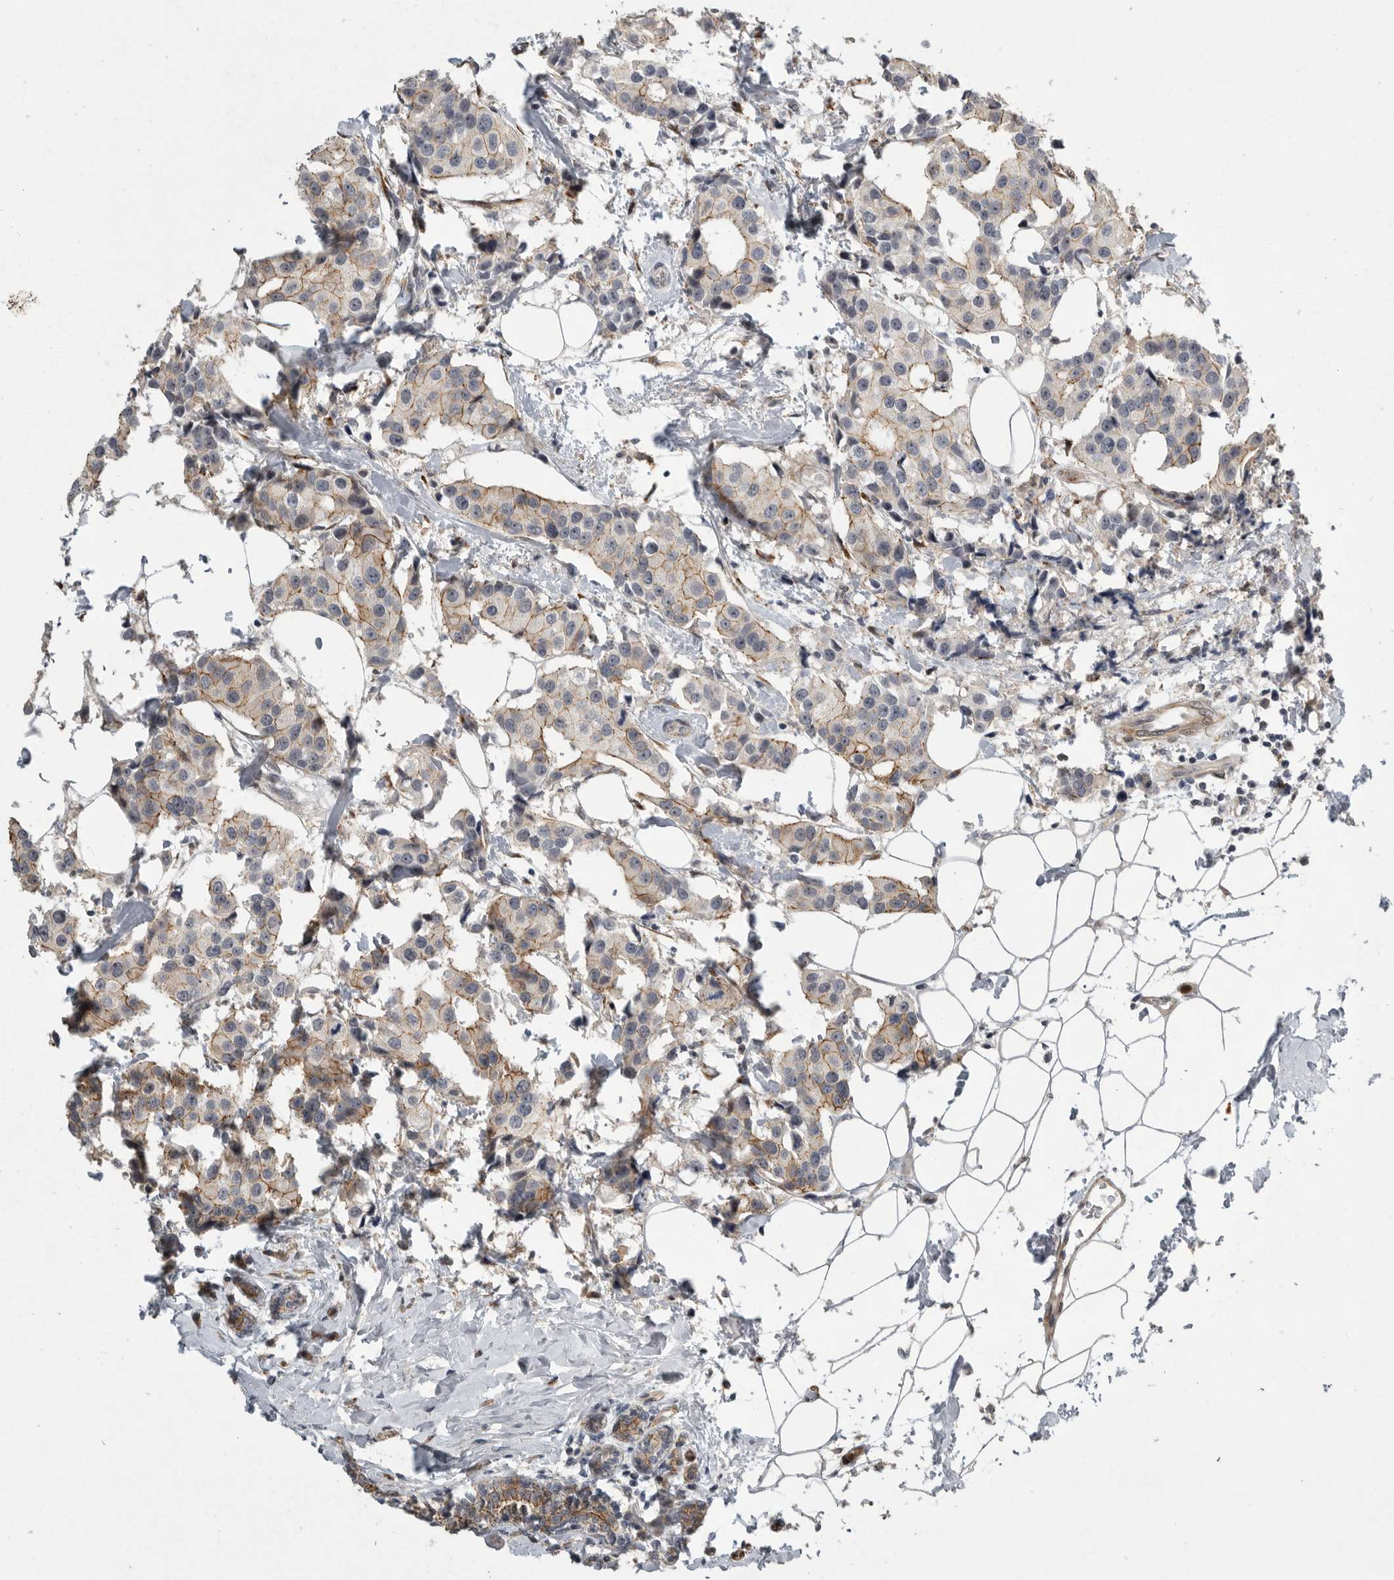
{"staining": {"intensity": "moderate", "quantity": "25%-75%", "location": "cytoplasmic/membranous"}, "tissue": "breast cancer", "cell_type": "Tumor cells", "image_type": "cancer", "snomed": [{"axis": "morphology", "description": "Normal tissue, NOS"}, {"axis": "morphology", "description": "Duct carcinoma"}, {"axis": "topography", "description": "Breast"}], "caption": "Immunohistochemical staining of breast cancer exhibits medium levels of moderate cytoplasmic/membranous expression in approximately 25%-75% of tumor cells.", "gene": "MPDZ", "patient": {"sex": "female", "age": 39}}